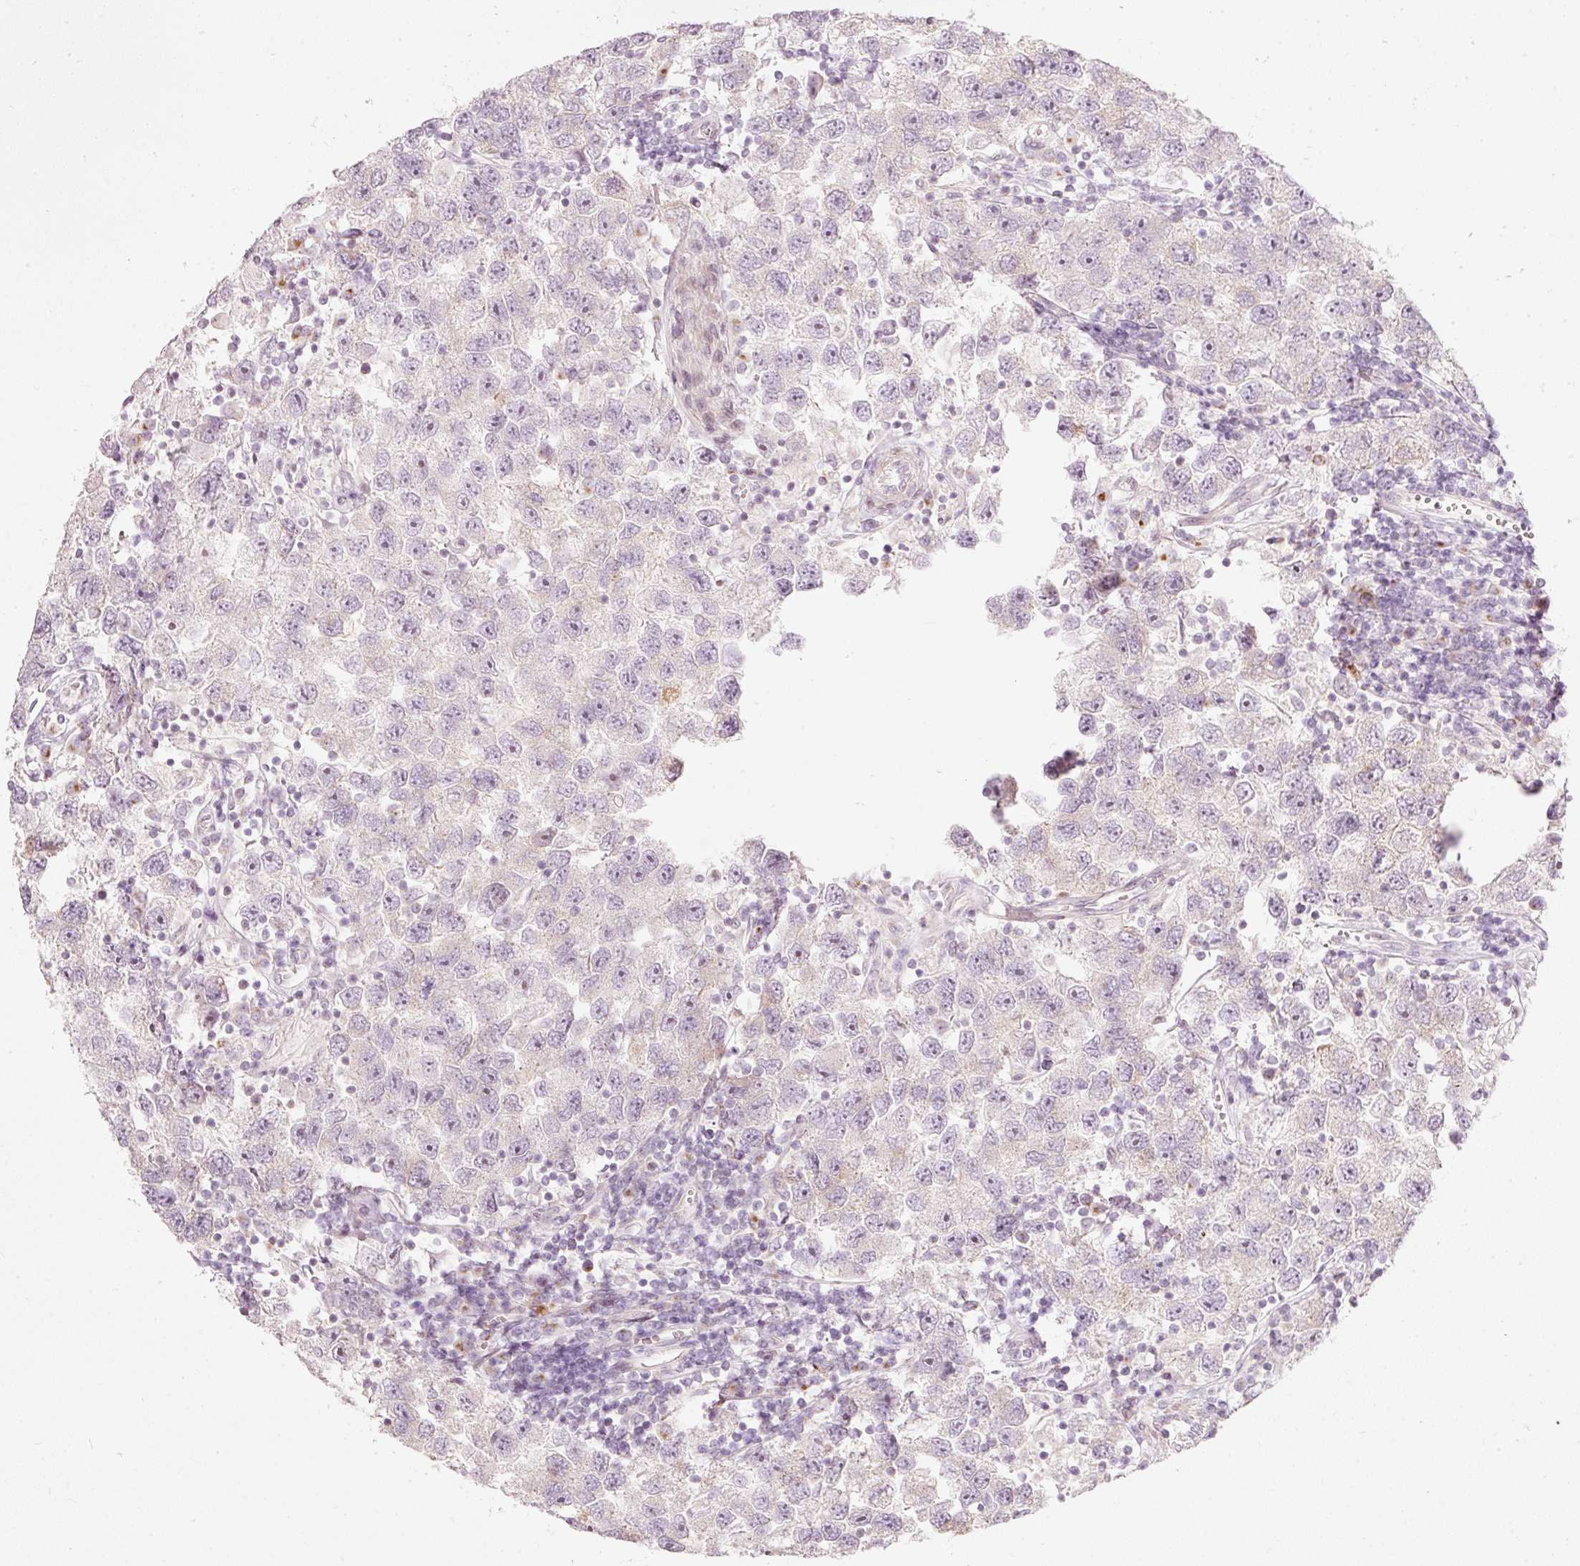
{"staining": {"intensity": "negative", "quantity": "none", "location": "none"}, "tissue": "testis cancer", "cell_type": "Tumor cells", "image_type": "cancer", "snomed": [{"axis": "morphology", "description": "Seminoma, NOS"}, {"axis": "topography", "description": "Testis"}], "caption": "A histopathology image of human seminoma (testis) is negative for staining in tumor cells.", "gene": "SLC20A1", "patient": {"sex": "male", "age": 26}}